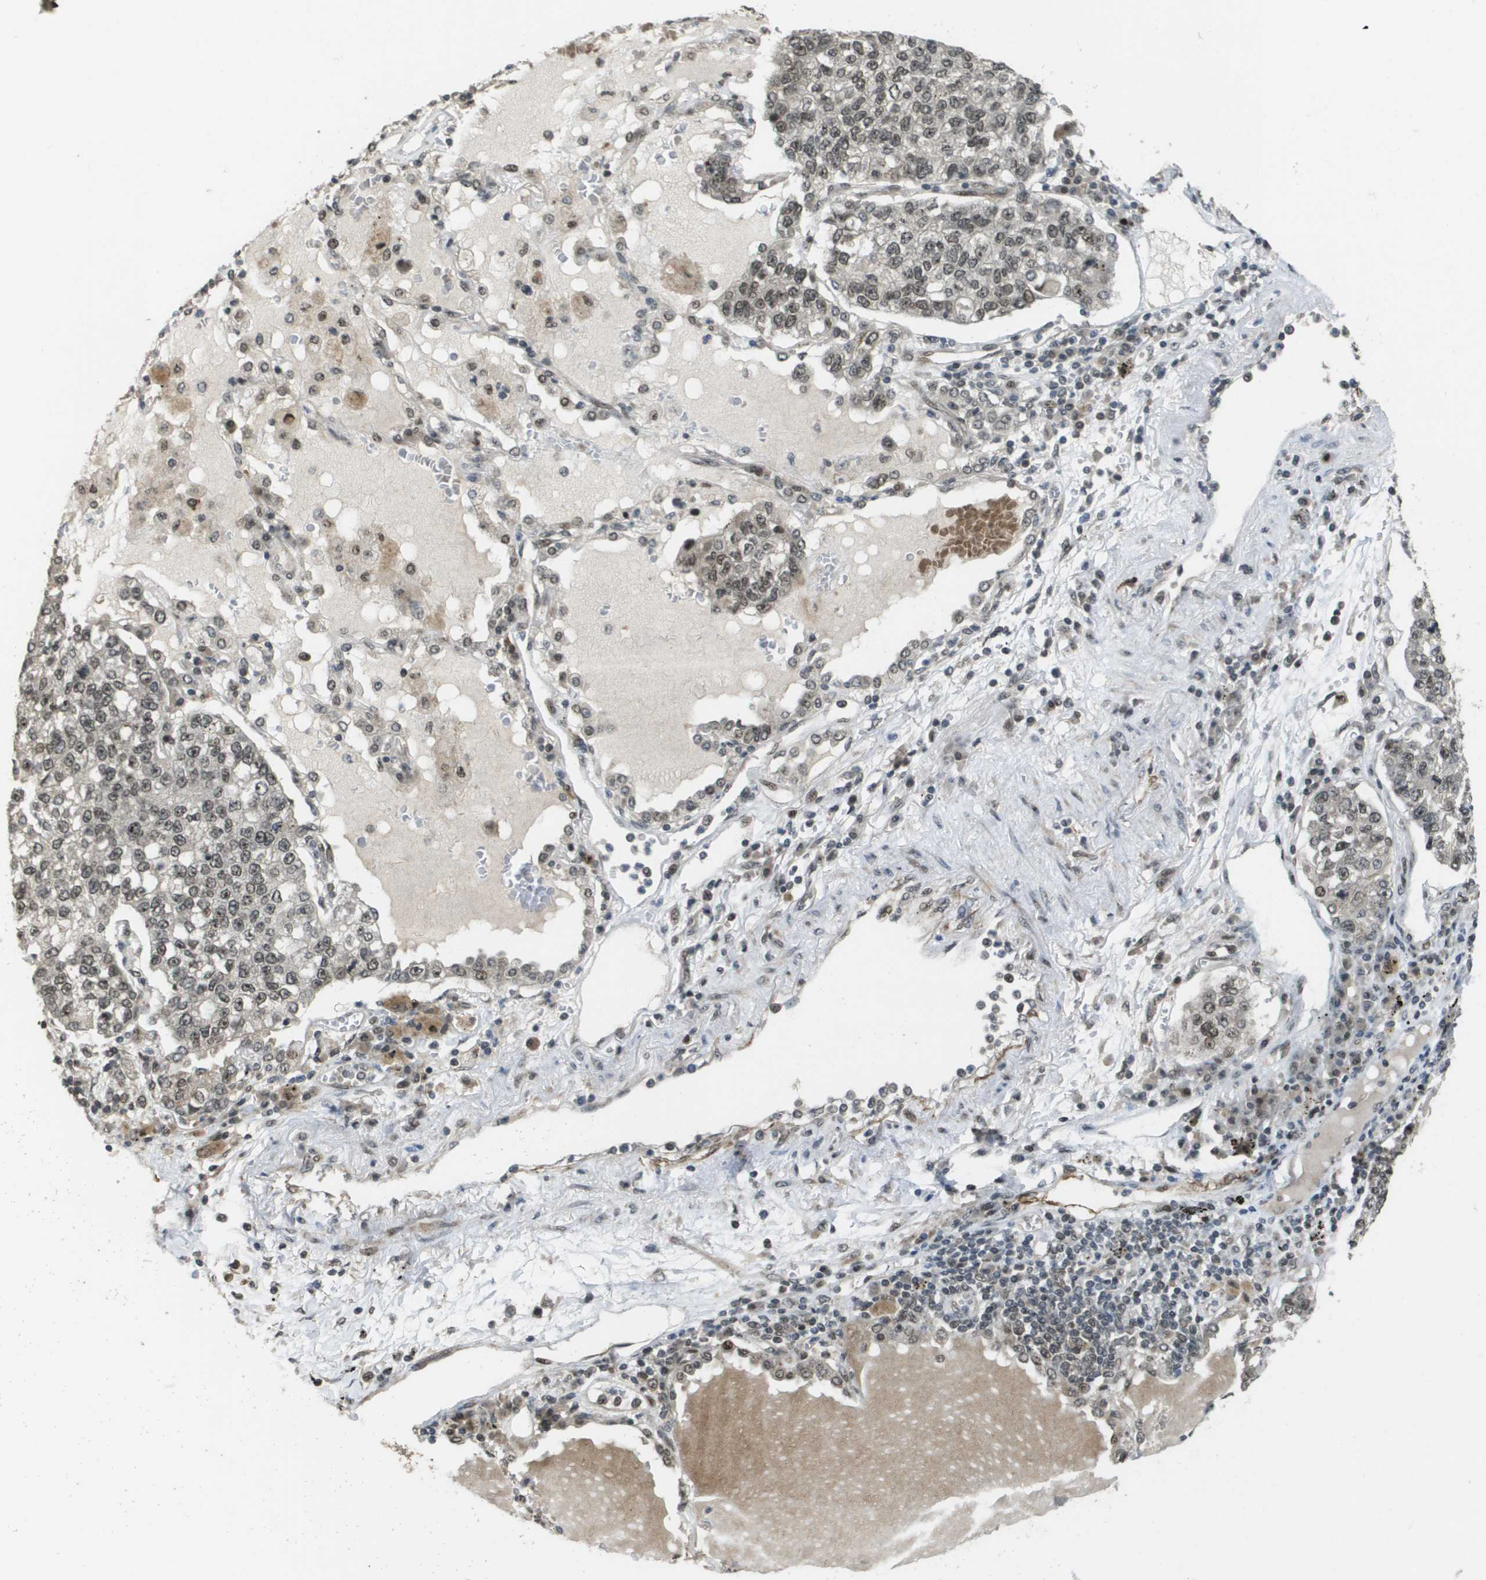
{"staining": {"intensity": "weak", "quantity": ">75%", "location": "nuclear"}, "tissue": "lung cancer", "cell_type": "Tumor cells", "image_type": "cancer", "snomed": [{"axis": "morphology", "description": "Adenocarcinoma, NOS"}, {"axis": "topography", "description": "Lung"}], "caption": "Lung cancer (adenocarcinoma) stained with a brown dye exhibits weak nuclear positive positivity in about >75% of tumor cells.", "gene": "KAT5", "patient": {"sex": "male", "age": 49}}